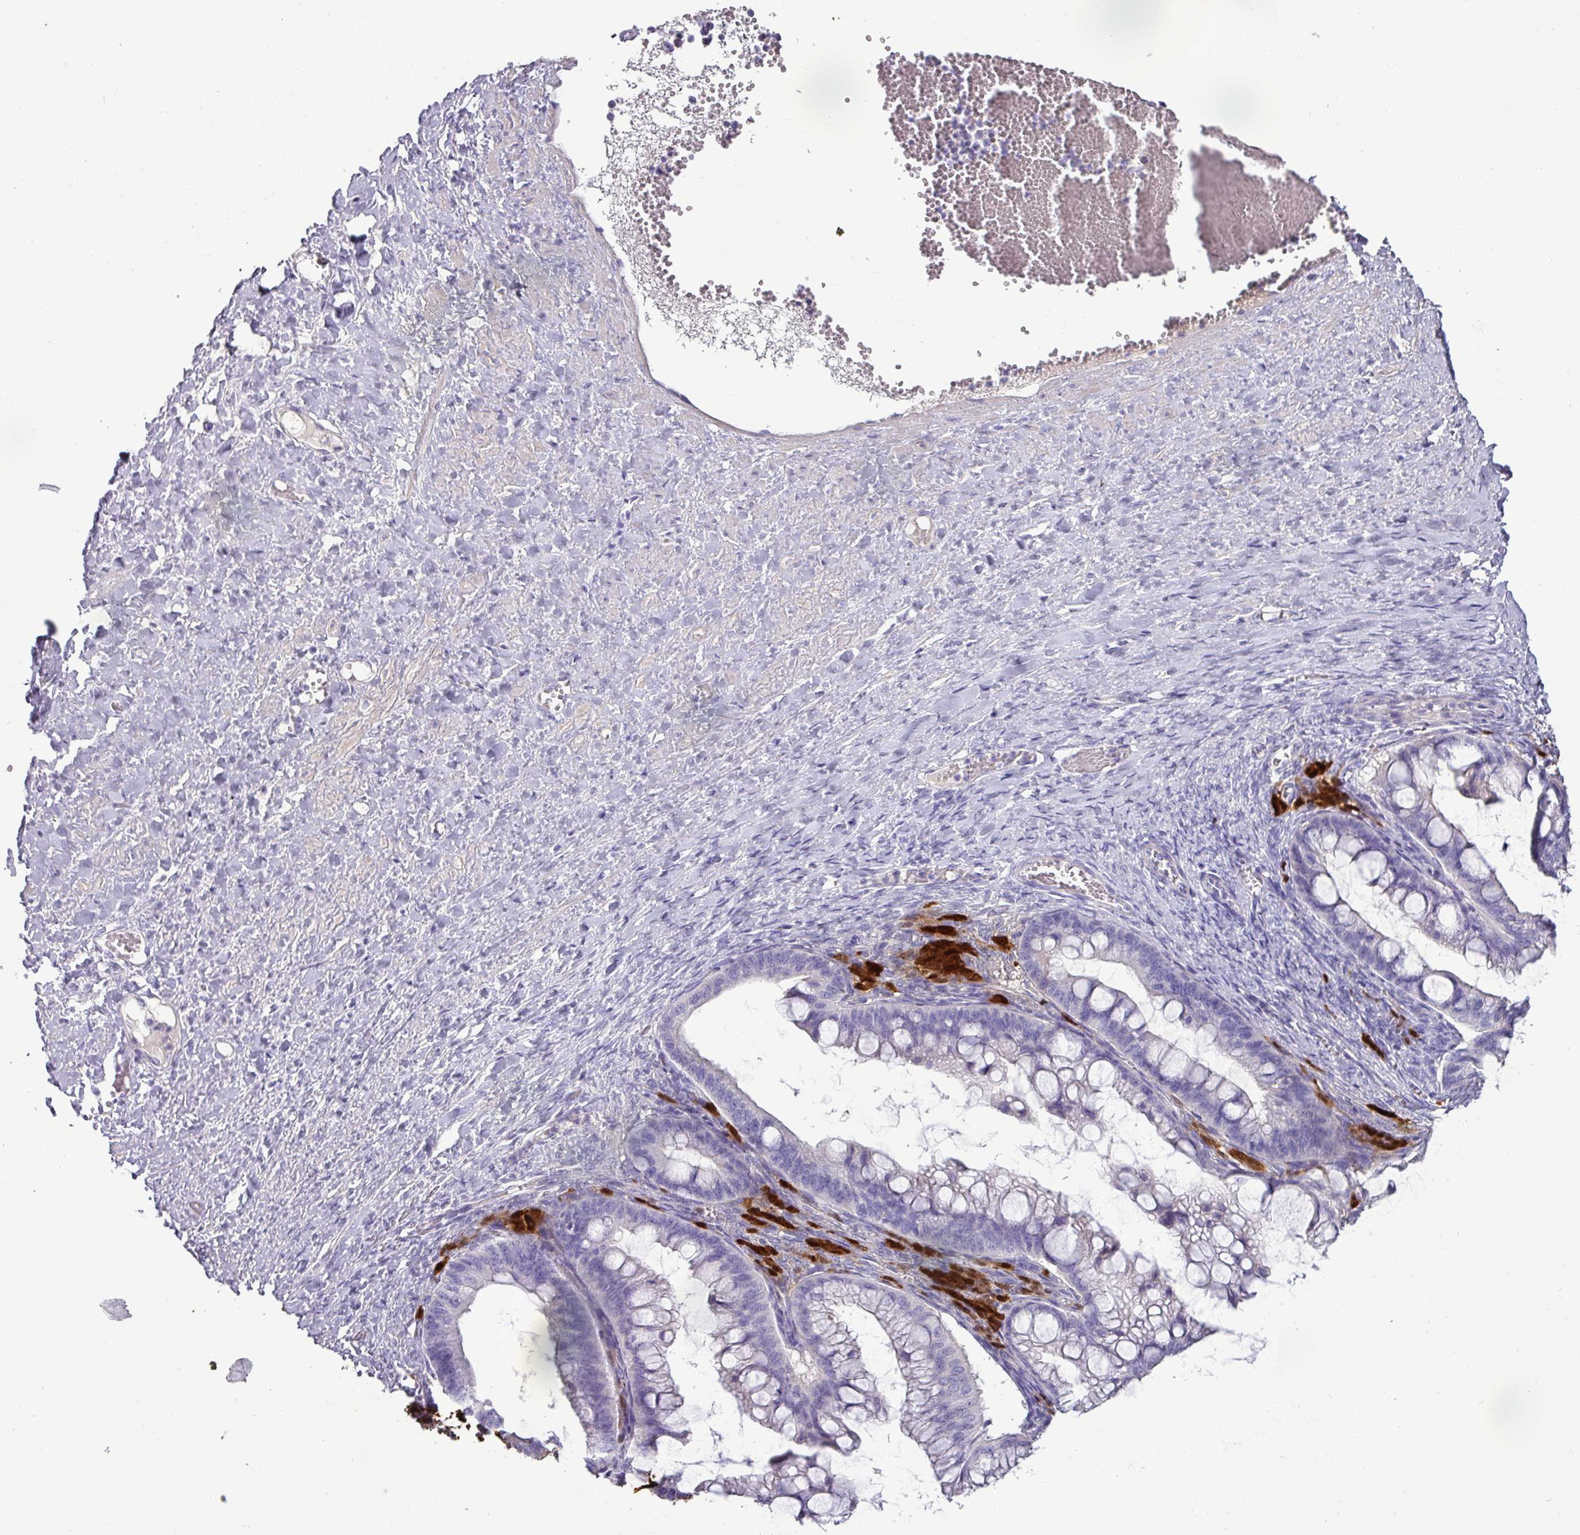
{"staining": {"intensity": "negative", "quantity": "none", "location": "none"}, "tissue": "ovarian cancer", "cell_type": "Tumor cells", "image_type": "cancer", "snomed": [{"axis": "morphology", "description": "Cystadenocarcinoma, mucinous, NOS"}, {"axis": "topography", "description": "Ovary"}], "caption": "Immunohistochemistry histopathology image of neoplastic tissue: human ovarian cancer (mucinous cystadenocarcinoma) stained with DAB exhibits no significant protein positivity in tumor cells.", "gene": "GSTA3", "patient": {"sex": "female", "age": 73}}